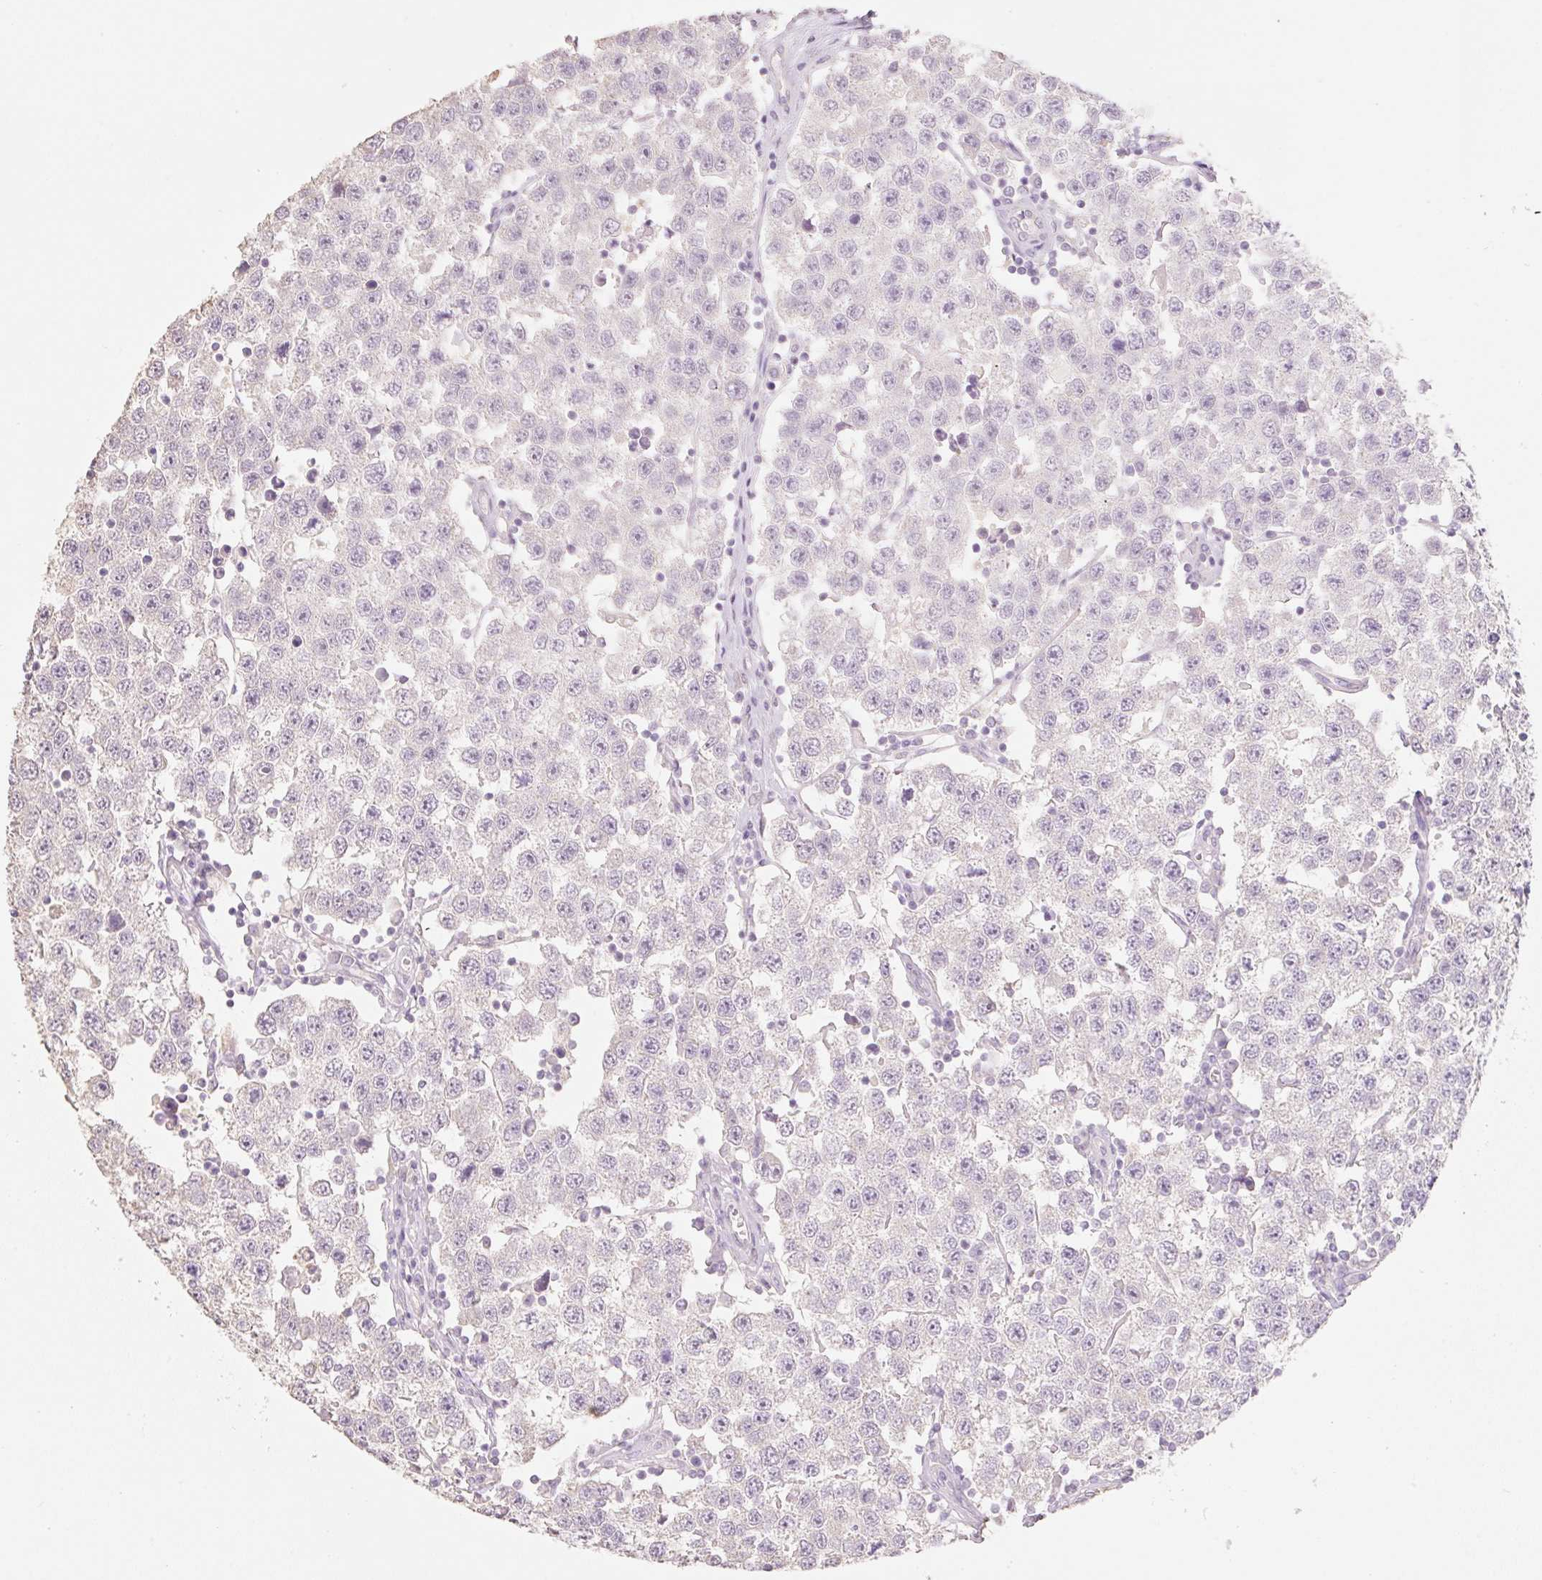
{"staining": {"intensity": "negative", "quantity": "none", "location": "none"}, "tissue": "testis cancer", "cell_type": "Tumor cells", "image_type": "cancer", "snomed": [{"axis": "morphology", "description": "Seminoma, NOS"}, {"axis": "topography", "description": "Testis"}], "caption": "Immunohistochemistry micrograph of testis cancer (seminoma) stained for a protein (brown), which reveals no positivity in tumor cells.", "gene": "MBOAT7", "patient": {"sex": "male", "age": 34}}